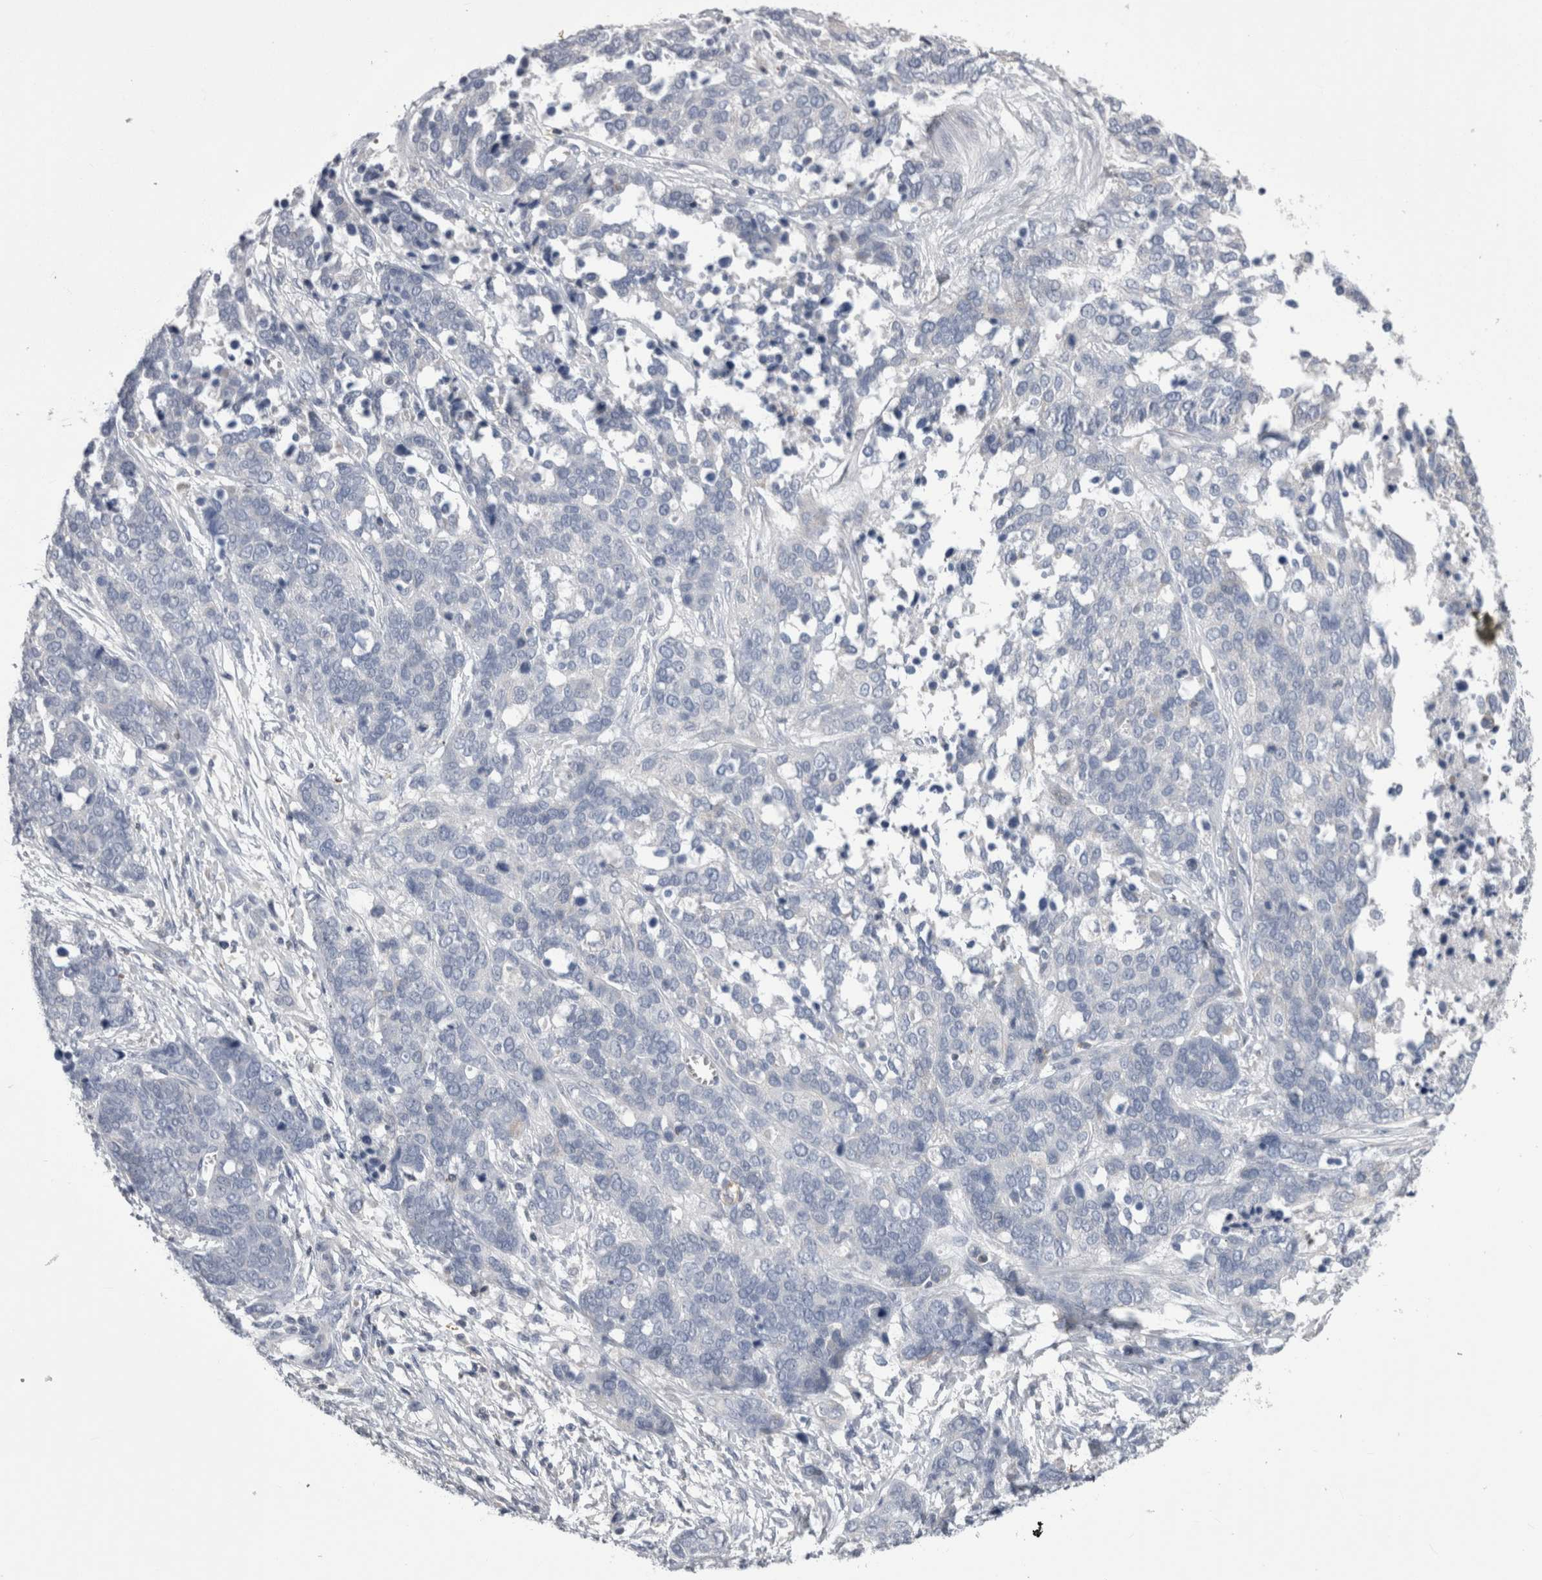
{"staining": {"intensity": "negative", "quantity": "none", "location": "none"}, "tissue": "ovarian cancer", "cell_type": "Tumor cells", "image_type": "cancer", "snomed": [{"axis": "morphology", "description": "Cystadenocarcinoma, serous, NOS"}, {"axis": "topography", "description": "Ovary"}], "caption": "A high-resolution photomicrograph shows IHC staining of ovarian serous cystadenocarcinoma, which demonstrates no significant expression in tumor cells.", "gene": "DCTN6", "patient": {"sex": "female", "age": 44}}